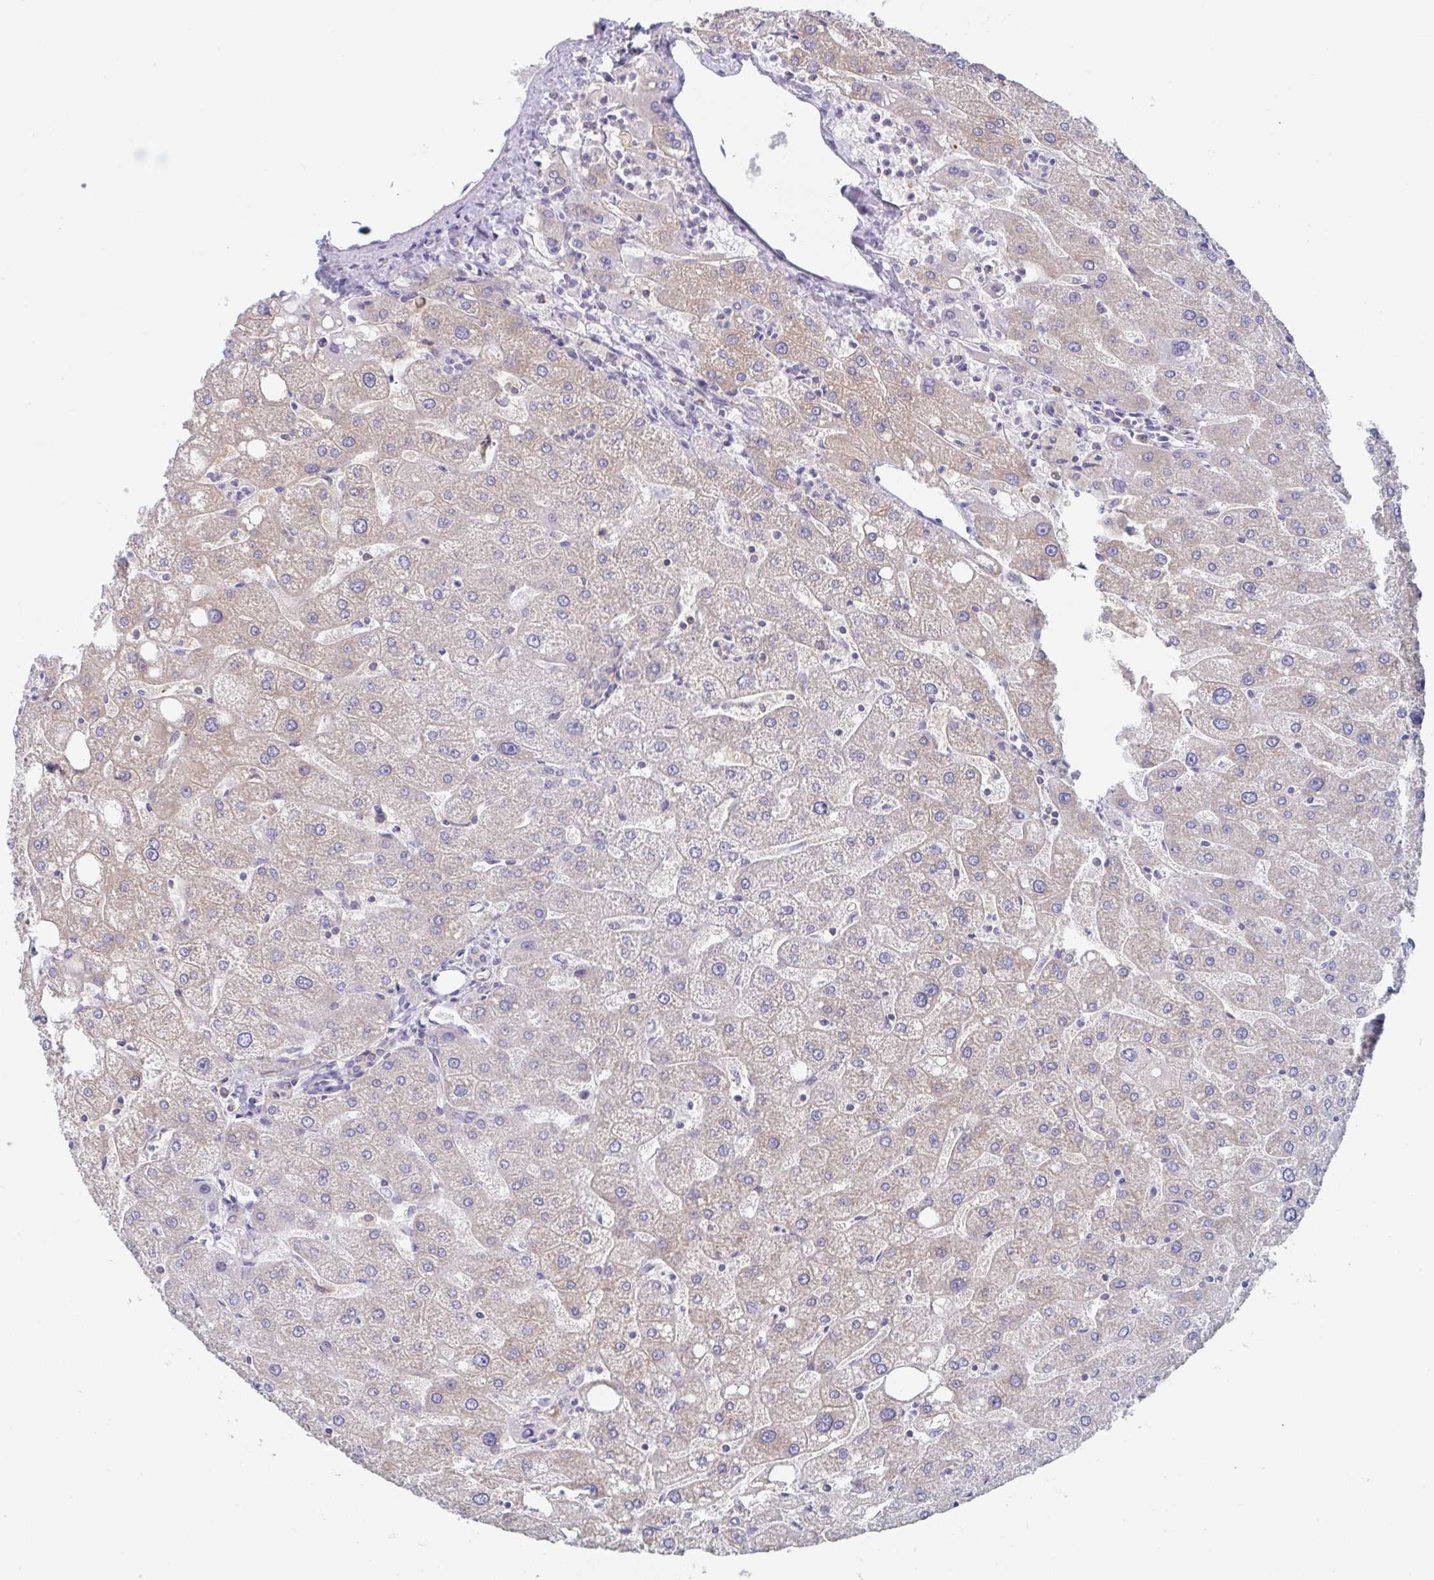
{"staining": {"intensity": "negative", "quantity": "none", "location": "none"}, "tissue": "liver", "cell_type": "Cholangiocytes", "image_type": "normal", "snomed": [{"axis": "morphology", "description": "Normal tissue, NOS"}, {"axis": "topography", "description": "Liver"}], "caption": "Liver stained for a protein using immunohistochemistry reveals no expression cholangiocytes.", "gene": "AMPD2", "patient": {"sex": "male", "age": 67}}